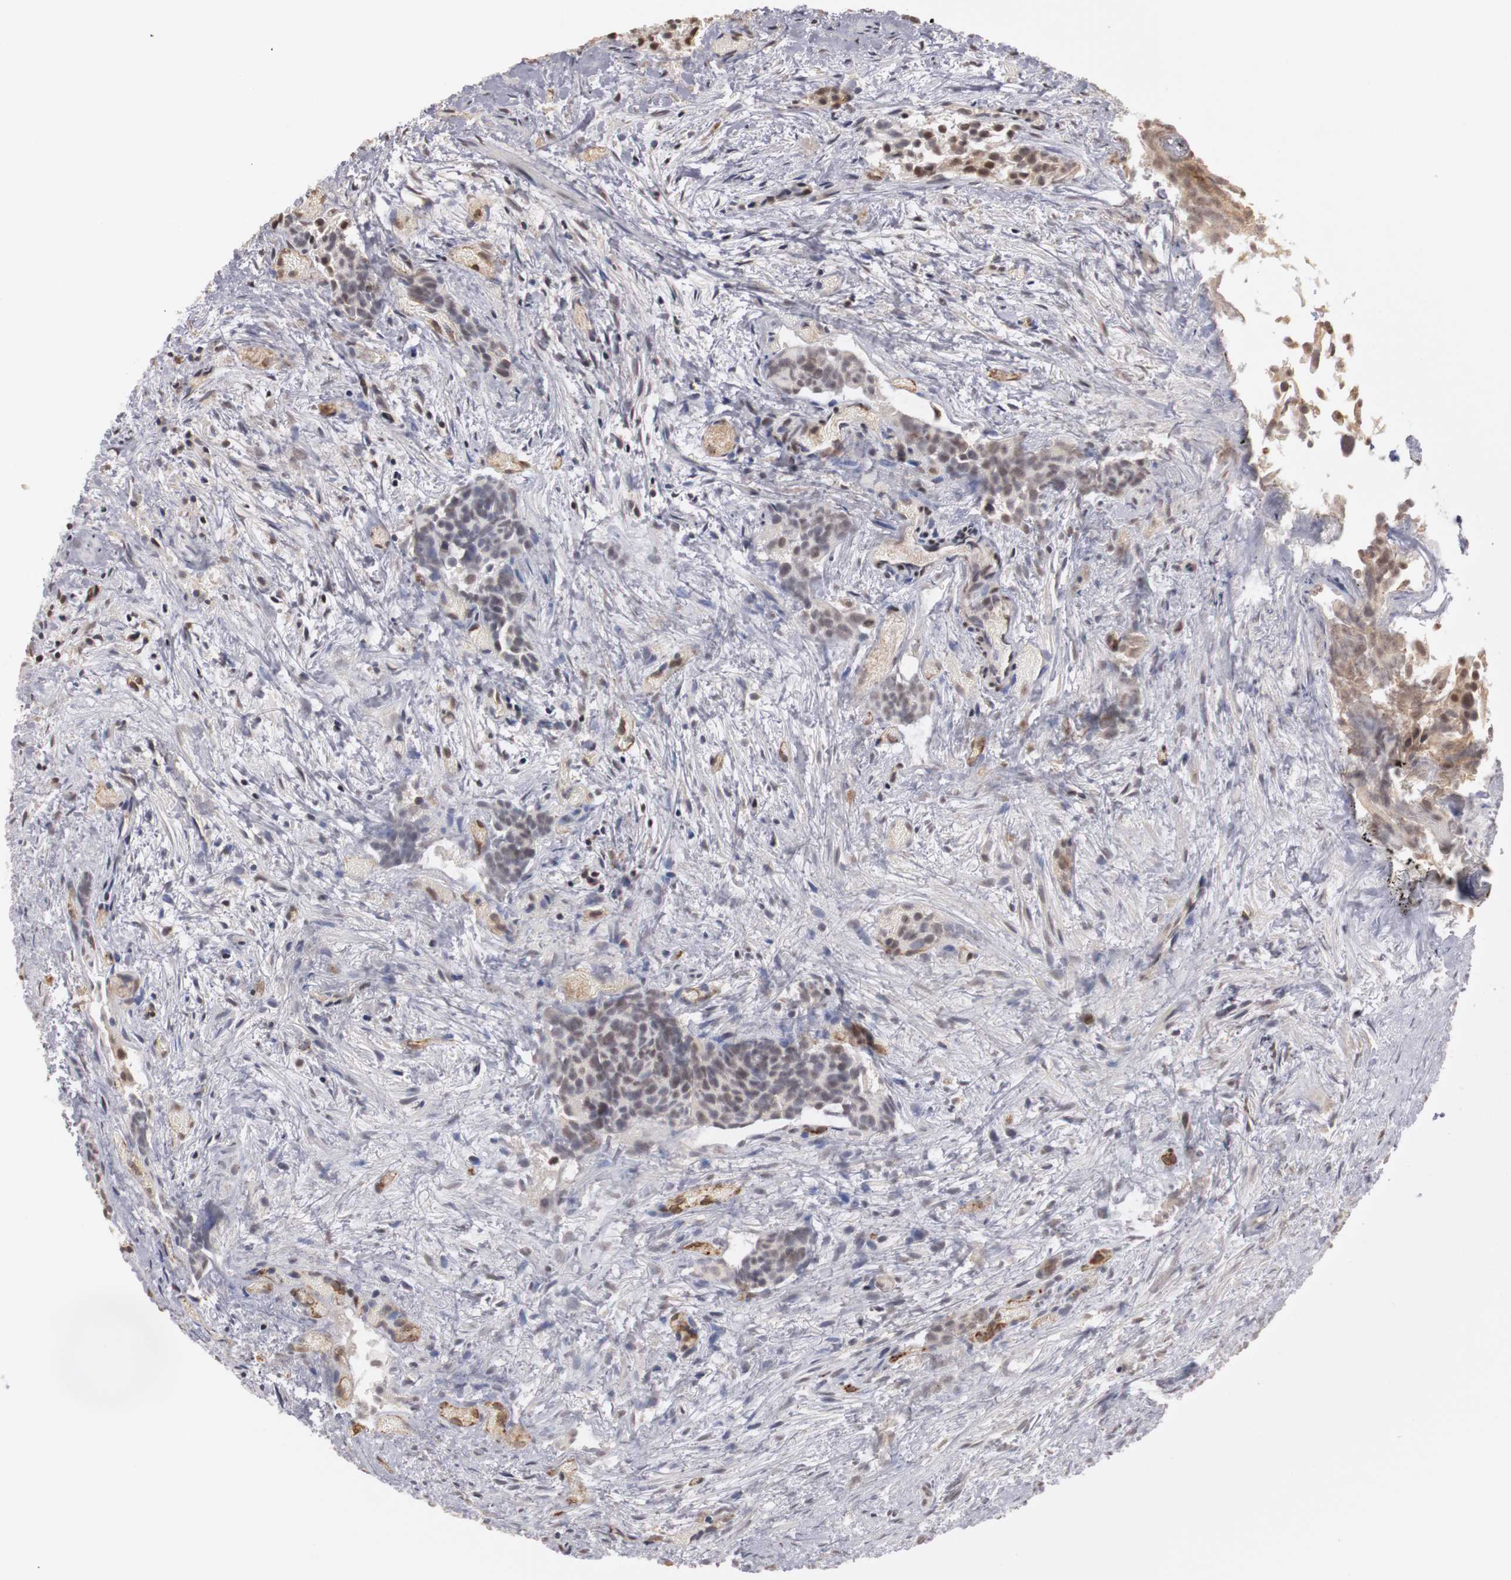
{"staining": {"intensity": "weak", "quantity": "25%-75%", "location": "cytoplasmic/membranous,nuclear"}, "tissue": "urothelial cancer", "cell_type": "Tumor cells", "image_type": "cancer", "snomed": [{"axis": "morphology", "description": "Urothelial carcinoma, High grade"}, {"axis": "topography", "description": "Urinary bladder"}], "caption": "This is a micrograph of IHC staining of high-grade urothelial carcinoma, which shows weak expression in the cytoplasmic/membranous and nuclear of tumor cells.", "gene": "PLEKHA1", "patient": {"sex": "female", "age": 78}}